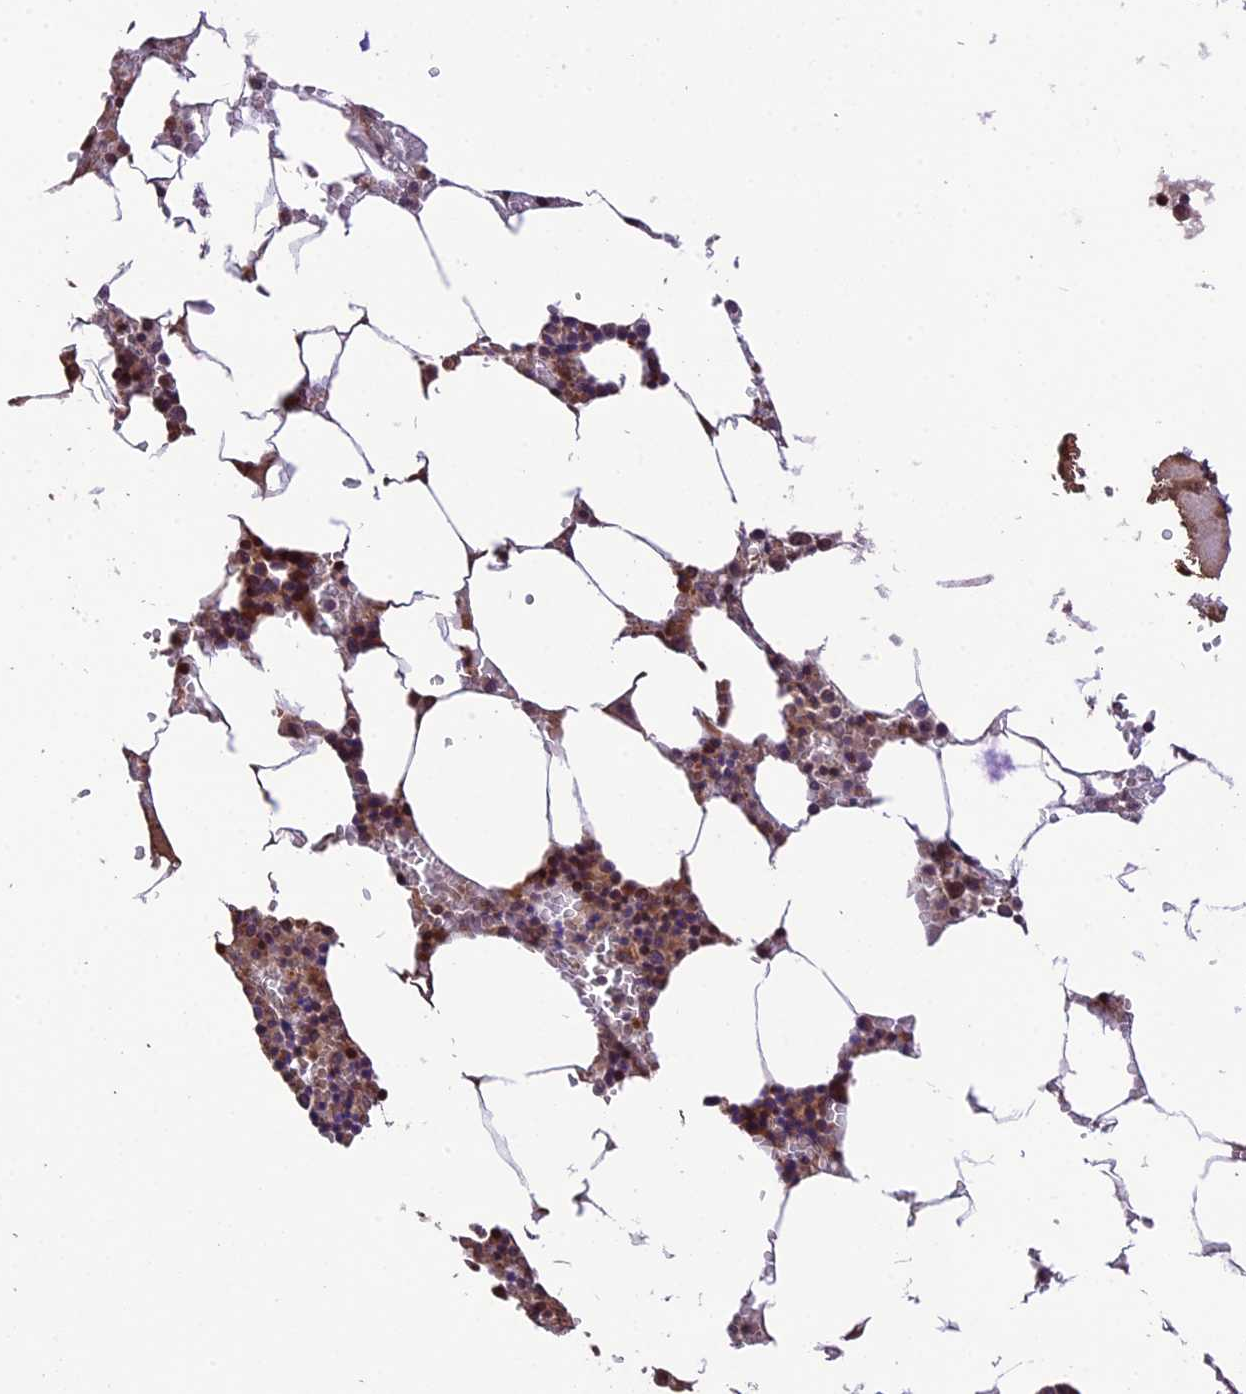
{"staining": {"intensity": "moderate", "quantity": "25%-75%", "location": "cytoplasmic/membranous"}, "tissue": "bone marrow", "cell_type": "Hematopoietic cells", "image_type": "normal", "snomed": [{"axis": "morphology", "description": "Normal tissue, NOS"}, {"axis": "topography", "description": "Bone marrow"}], "caption": "A histopathology image of bone marrow stained for a protein reveals moderate cytoplasmic/membranous brown staining in hematopoietic cells. The protein is shown in brown color, while the nuclei are stained blue.", "gene": "DGKH", "patient": {"sex": "male", "age": 70}}